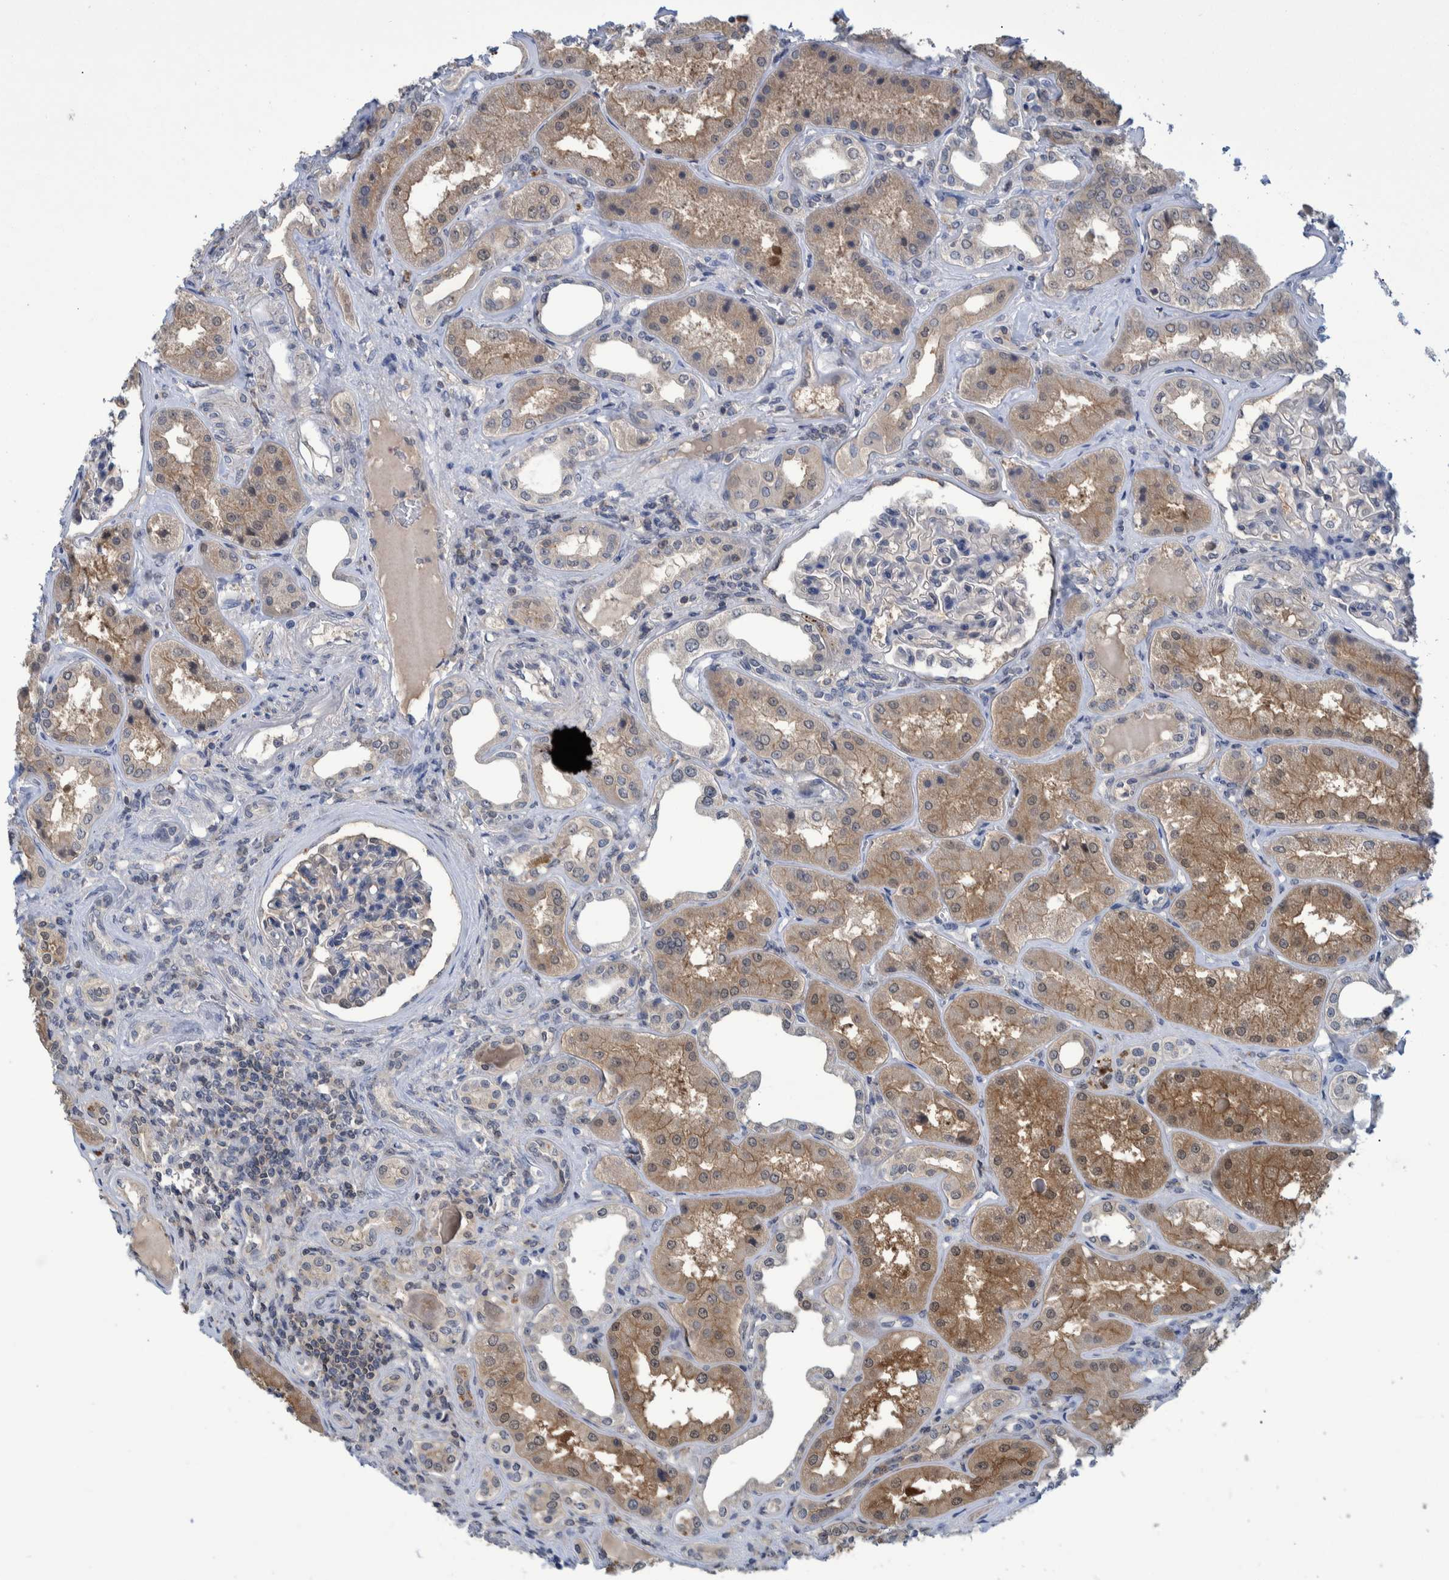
{"staining": {"intensity": "weak", "quantity": "25%-75%", "location": "cytoplasmic/membranous"}, "tissue": "kidney", "cell_type": "Cells in glomeruli", "image_type": "normal", "snomed": [{"axis": "morphology", "description": "Normal tissue, NOS"}, {"axis": "topography", "description": "Kidney"}], "caption": "Immunohistochemistry (IHC) image of unremarkable kidney: human kidney stained using immunohistochemistry demonstrates low levels of weak protein expression localized specifically in the cytoplasmic/membranous of cells in glomeruli, appearing as a cytoplasmic/membranous brown color.", "gene": "PCYT2", "patient": {"sex": "female", "age": 56}}